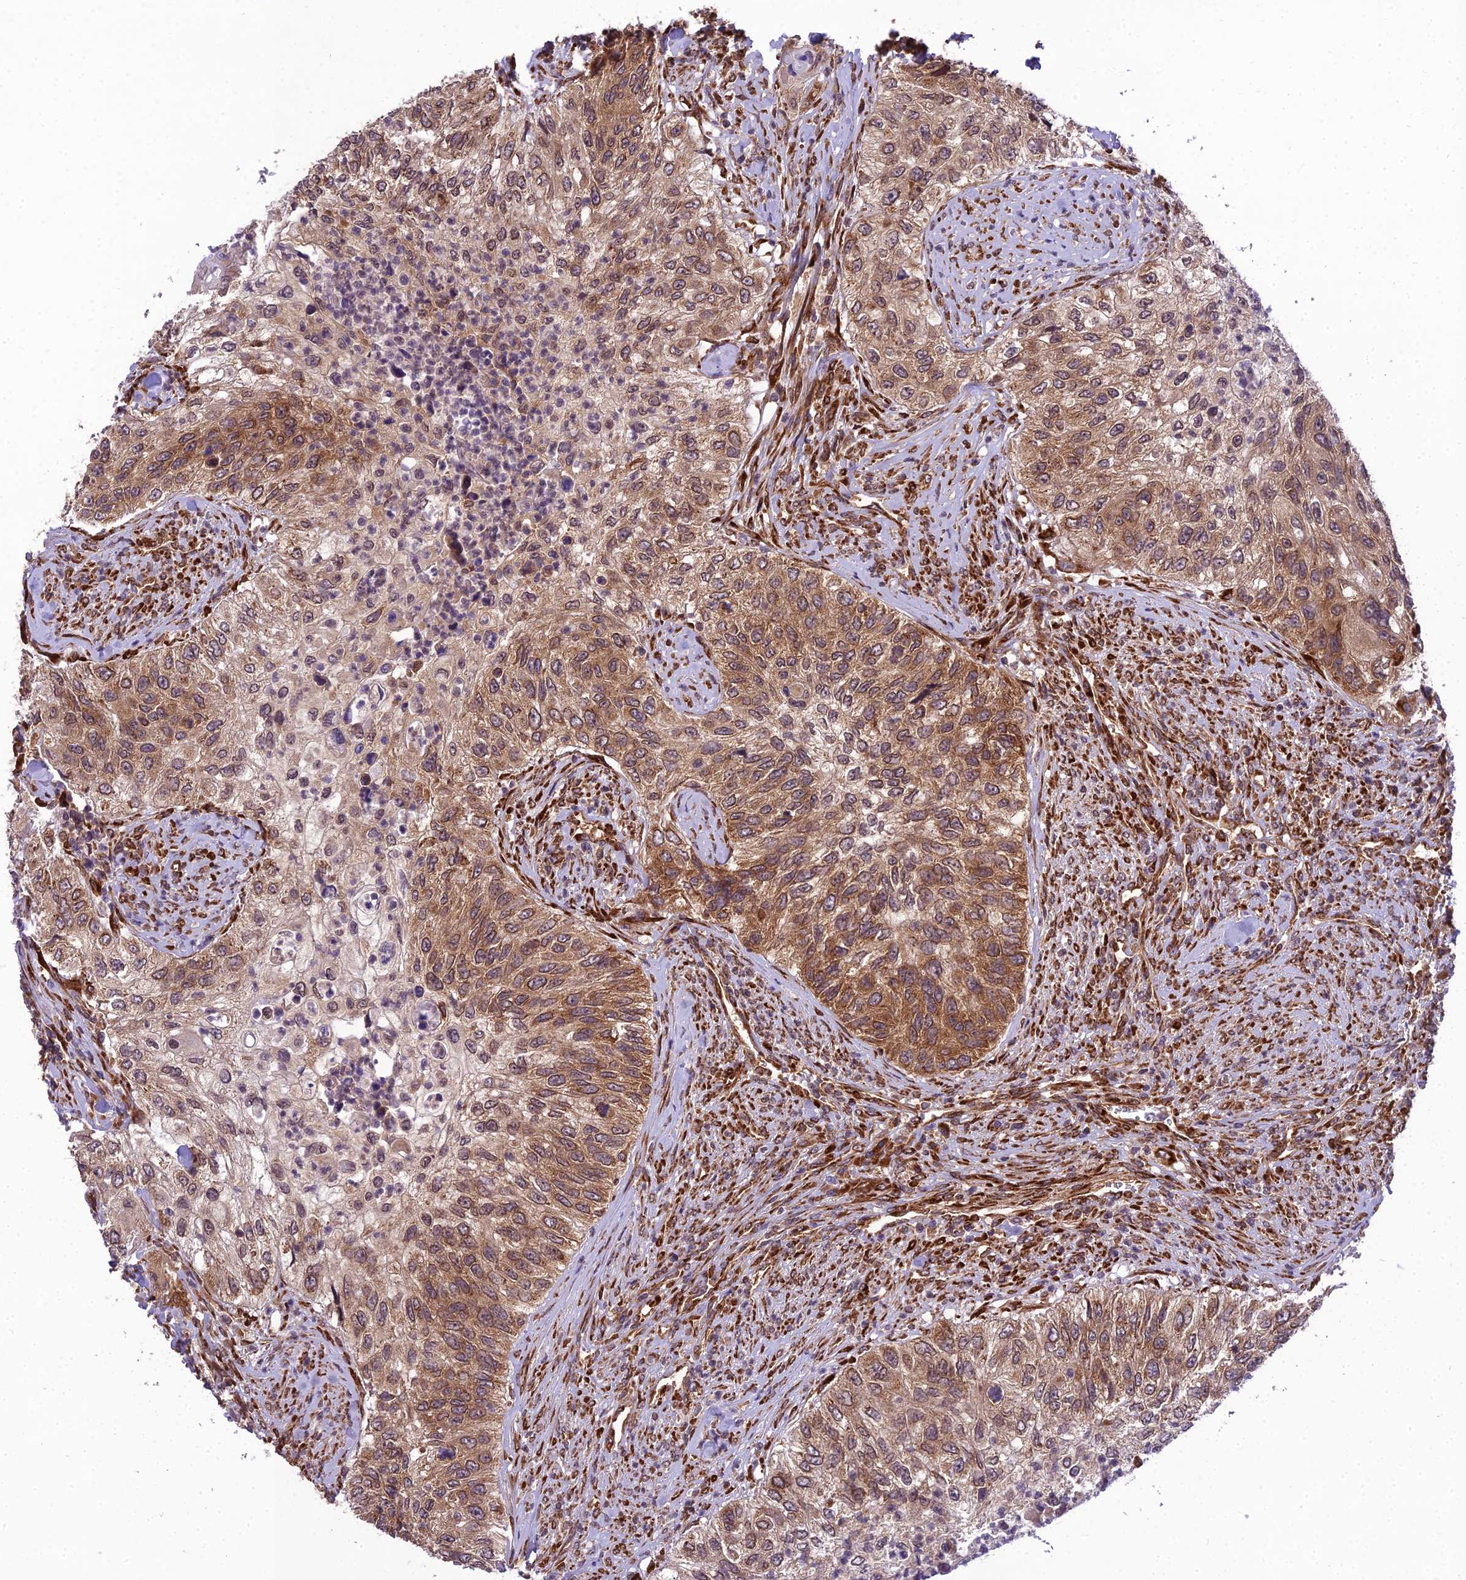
{"staining": {"intensity": "moderate", "quantity": "25%-75%", "location": "cytoplasmic/membranous"}, "tissue": "urothelial cancer", "cell_type": "Tumor cells", "image_type": "cancer", "snomed": [{"axis": "morphology", "description": "Urothelial carcinoma, High grade"}, {"axis": "topography", "description": "Urinary bladder"}], "caption": "Moderate cytoplasmic/membranous expression is present in about 25%-75% of tumor cells in high-grade urothelial carcinoma.", "gene": "DHCR7", "patient": {"sex": "female", "age": 60}}